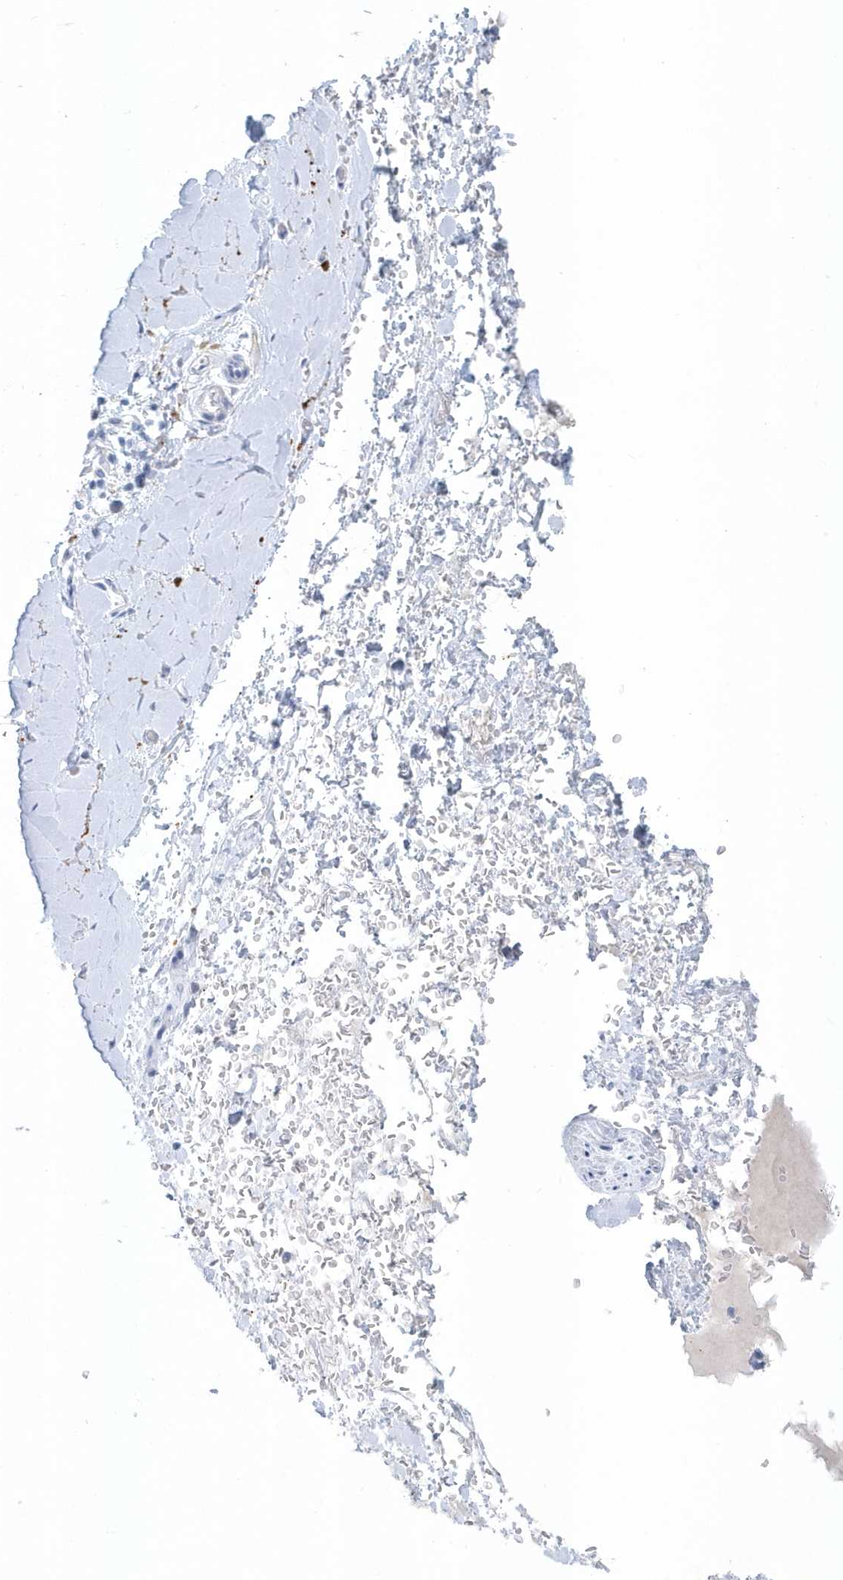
{"staining": {"intensity": "negative", "quantity": "none", "location": "none"}, "tissue": "soft tissue", "cell_type": "Chondrocytes", "image_type": "normal", "snomed": [{"axis": "morphology", "description": "Normal tissue, NOS"}, {"axis": "morphology", "description": "Adenocarcinoma, NOS"}, {"axis": "topography", "description": "Stomach, upper"}, {"axis": "topography", "description": "Peripheral nerve tissue"}], "caption": "Immunohistochemical staining of normal soft tissue shows no significant positivity in chondrocytes. (DAB (3,3'-diaminobenzidine) immunohistochemistry (IHC) with hematoxylin counter stain).", "gene": "FAM98A", "patient": {"sex": "male", "age": 62}}